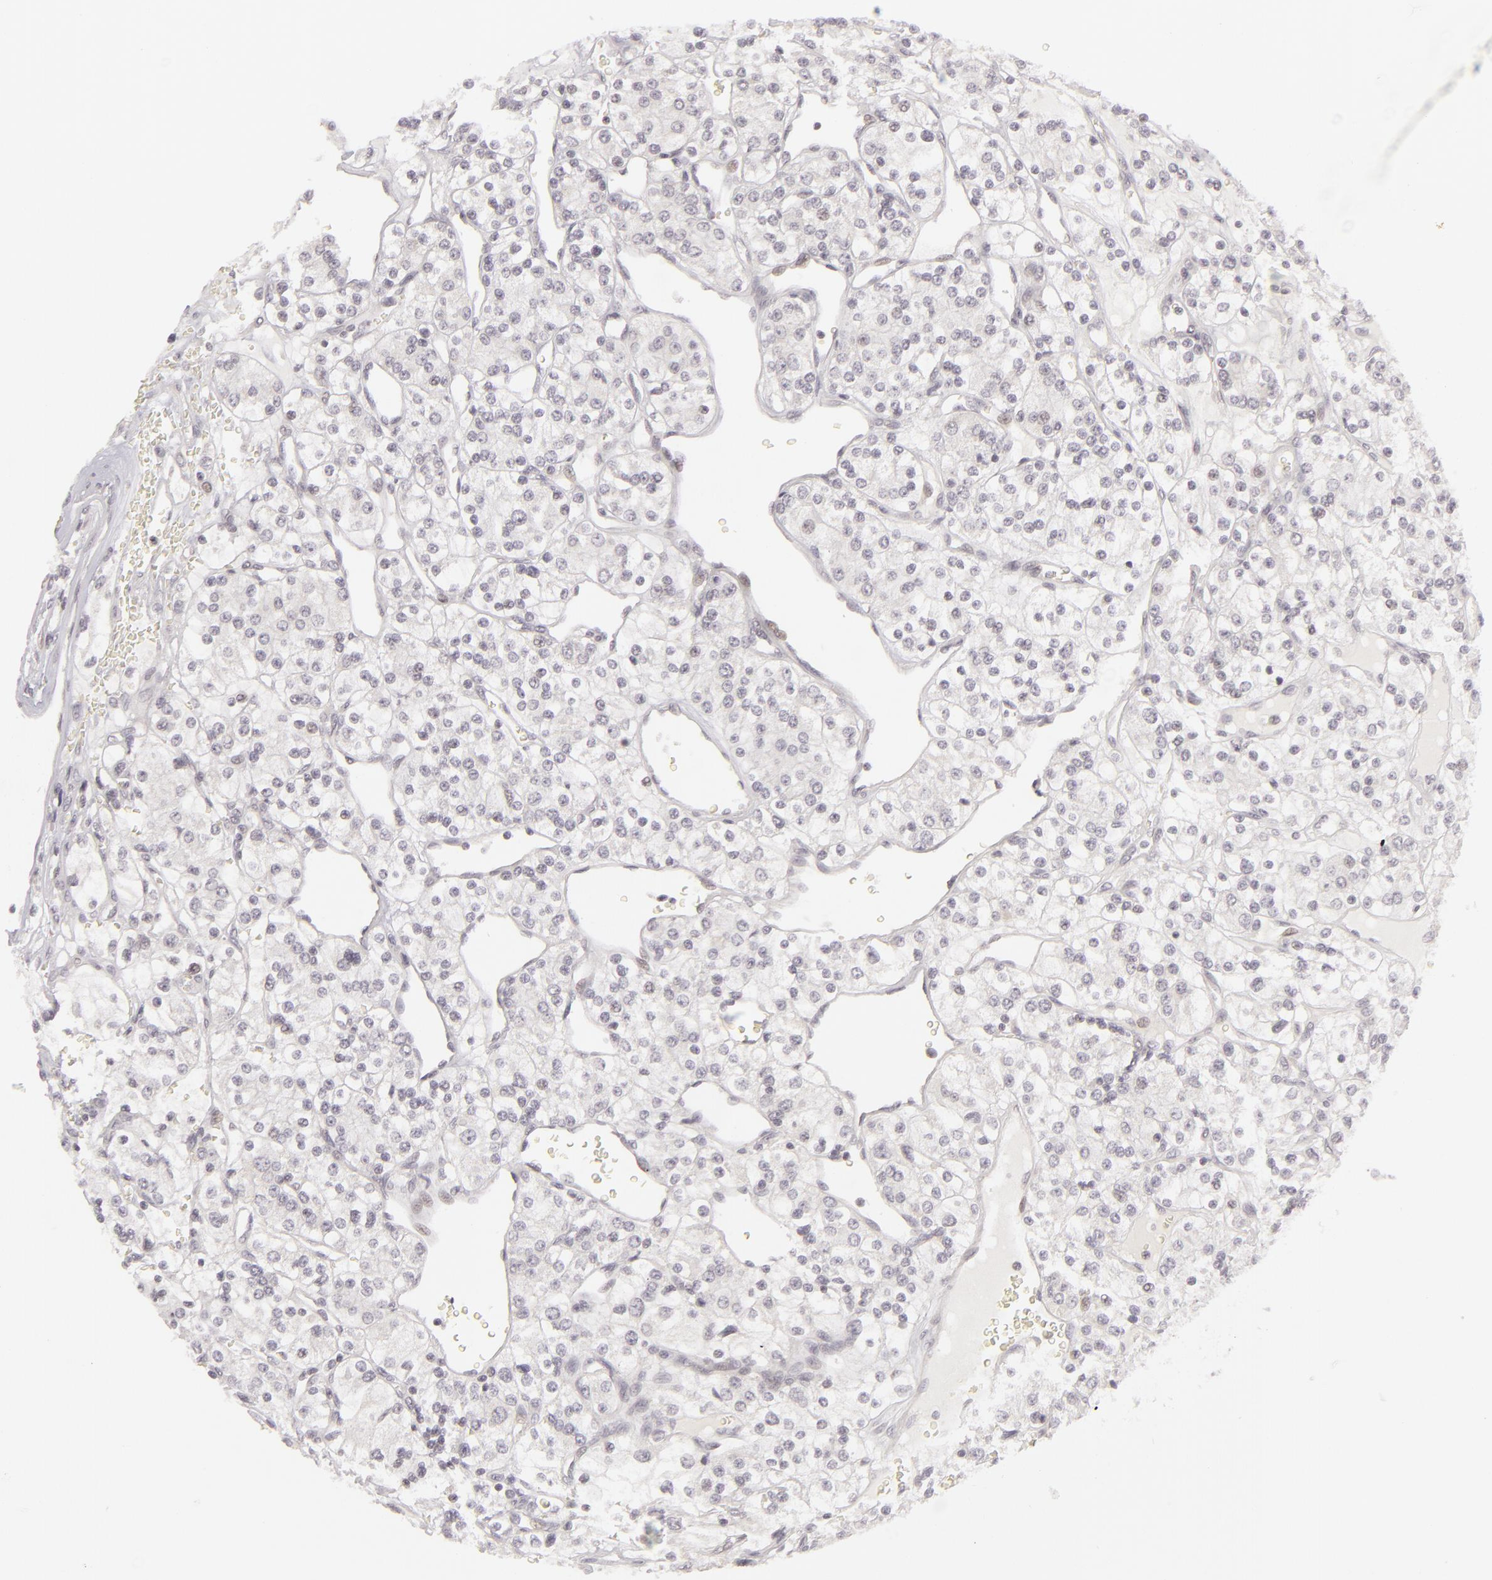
{"staining": {"intensity": "negative", "quantity": "none", "location": "none"}, "tissue": "renal cancer", "cell_type": "Tumor cells", "image_type": "cancer", "snomed": [{"axis": "morphology", "description": "Adenocarcinoma, NOS"}, {"axis": "topography", "description": "Kidney"}], "caption": "DAB (3,3'-diaminobenzidine) immunohistochemical staining of human renal cancer (adenocarcinoma) demonstrates no significant staining in tumor cells.", "gene": "SIX1", "patient": {"sex": "female", "age": 62}}